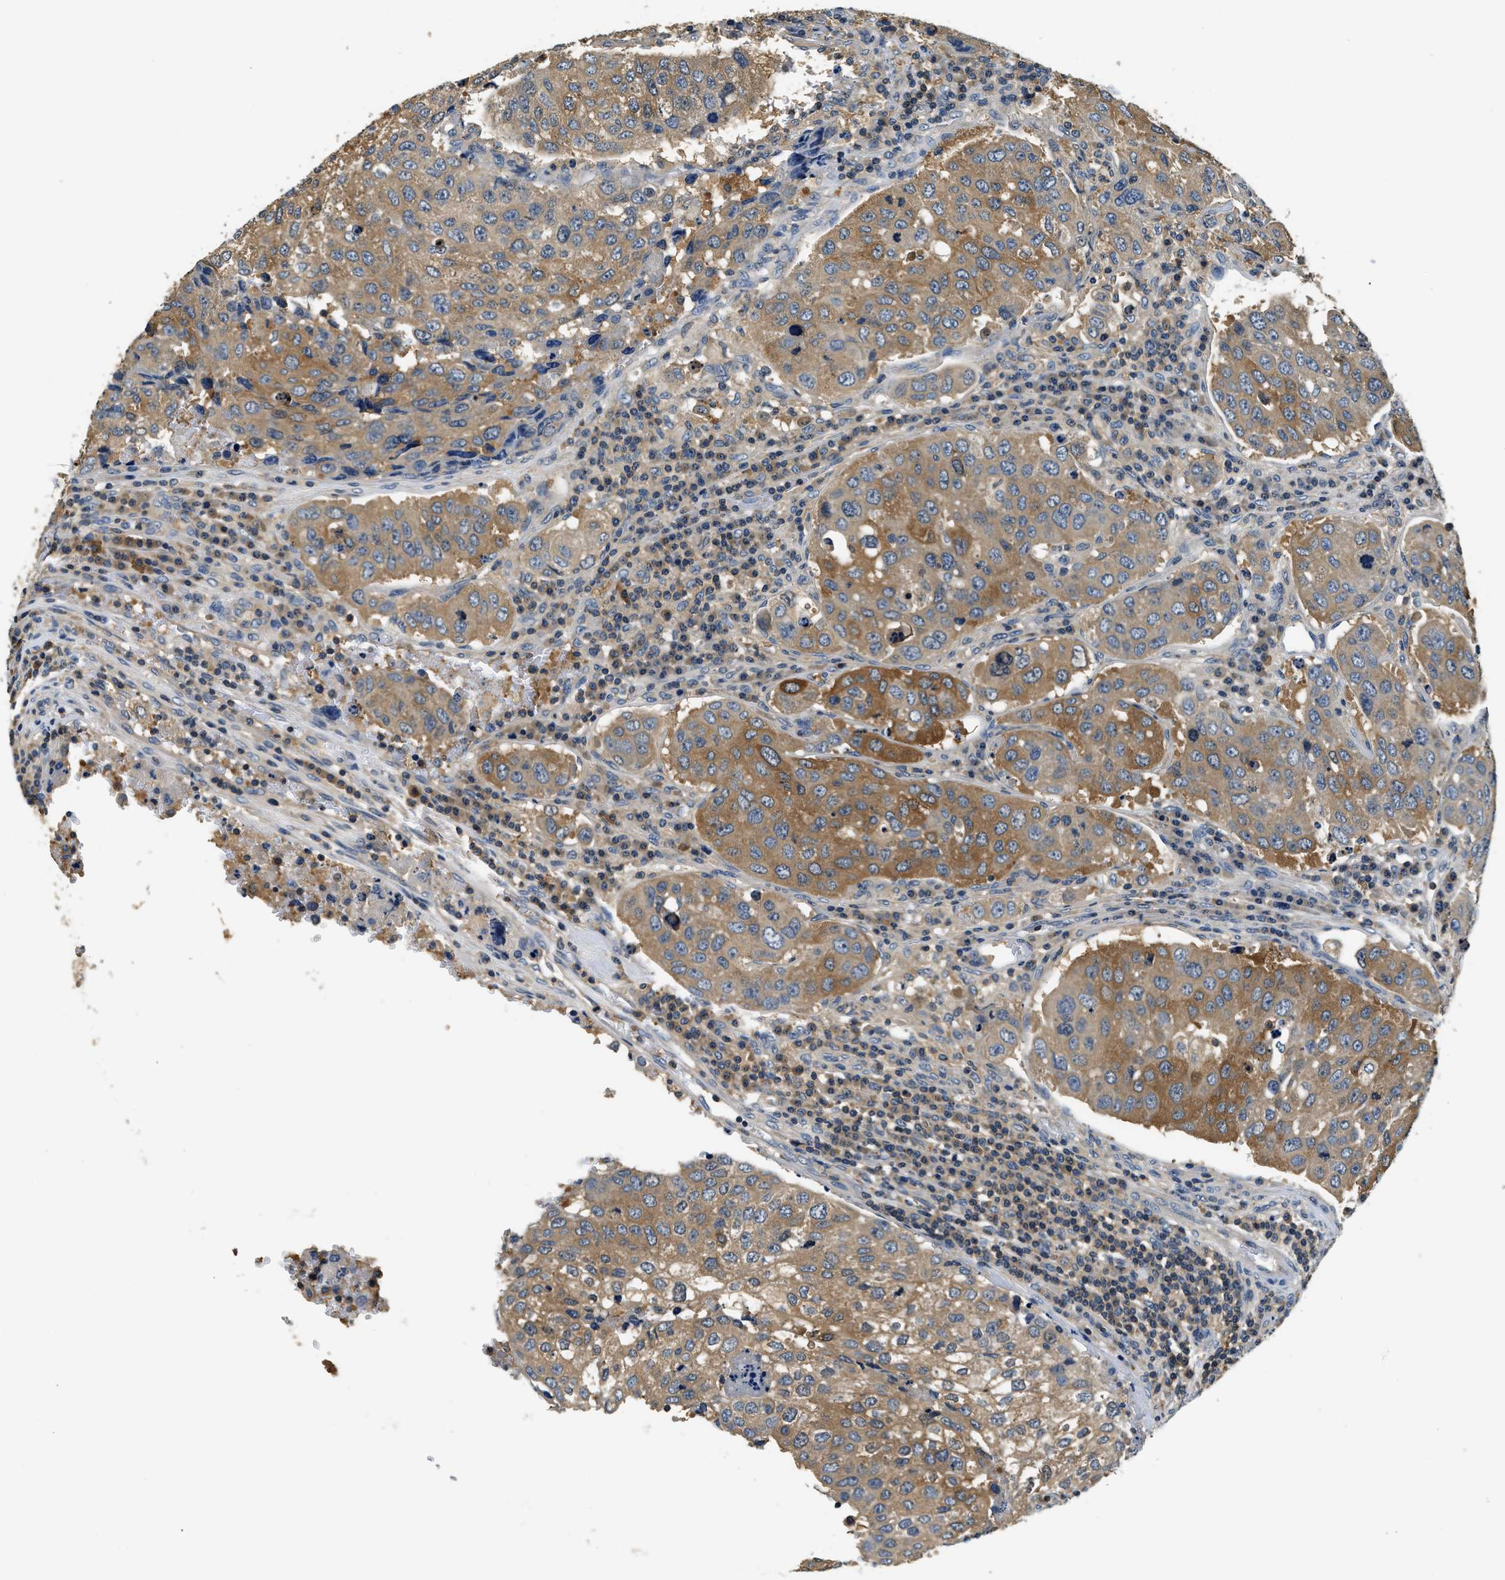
{"staining": {"intensity": "moderate", "quantity": ">75%", "location": "cytoplasmic/membranous"}, "tissue": "urothelial cancer", "cell_type": "Tumor cells", "image_type": "cancer", "snomed": [{"axis": "morphology", "description": "Urothelial carcinoma, High grade"}, {"axis": "topography", "description": "Lymph node"}, {"axis": "topography", "description": "Urinary bladder"}], "caption": "Immunohistochemistry micrograph of neoplastic tissue: urothelial carcinoma (high-grade) stained using immunohistochemistry (IHC) reveals medium levels of moderate protein expression localized specifically in the cytoplasmic/membranous of tumor cells, appearing as a cytoplasmic/membranous brown color.", "gene": "RESF1", "patient": {"sex": "male", "age": 51}}